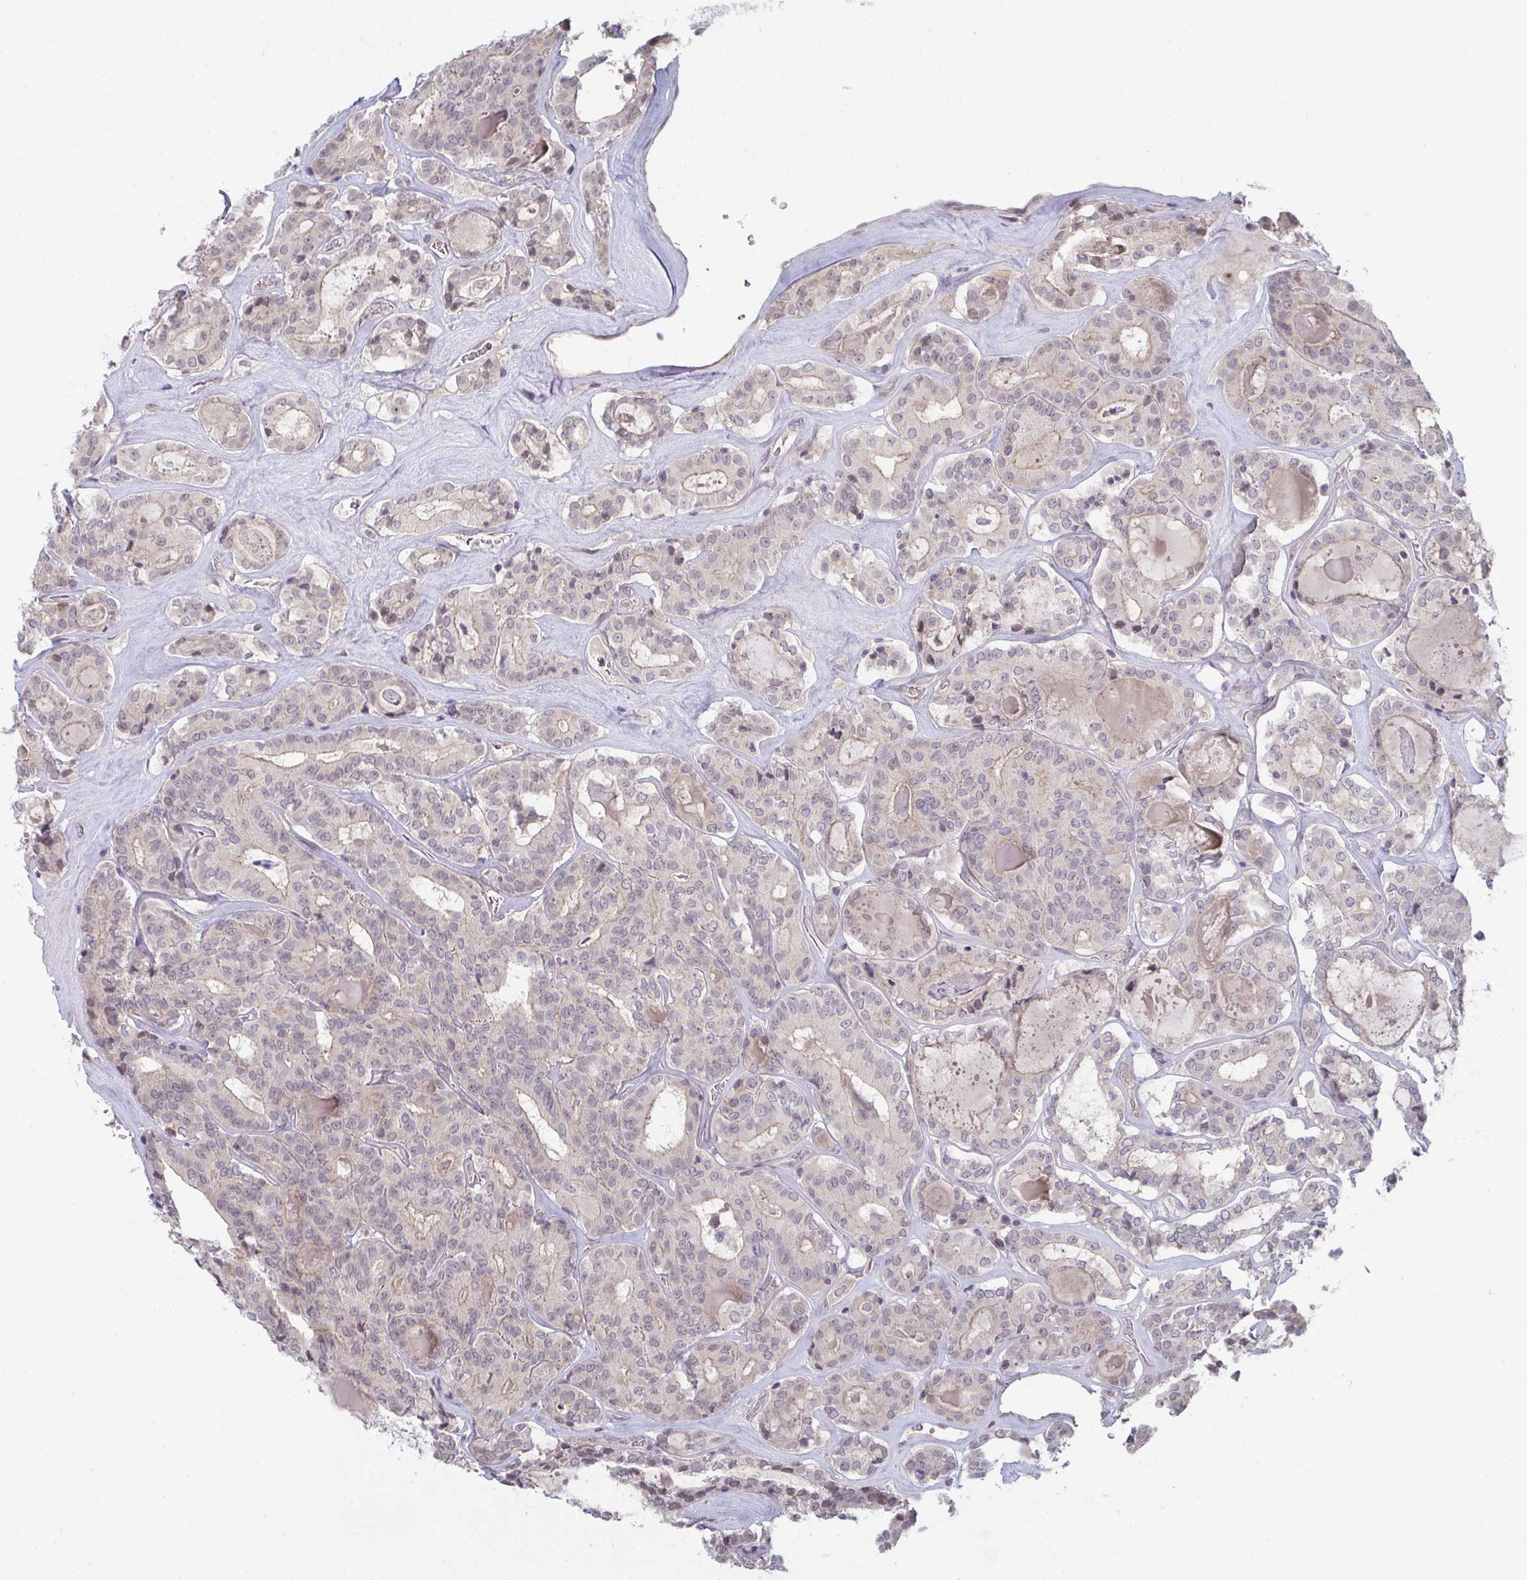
{"staining": {"intensity": "negative", "quantity": "none", "location": "none"}, "tissue": "thyroid cancer", "cell_type": "Tumor cells", "image_type": "cancer", "snomed": [{"axis": "morphology", "description": "Papillary adenocarcinoma, NOS"}, {"axis": "topography", "description": "Thyroid gland"}], "caption": "Papillary adenocarcinoma (thyroid) was stained to show a protein in brown. There is no significant staining in tumor cells.", "gene": "ZNF214", "patient": {"sex": "female", "age": 72}}